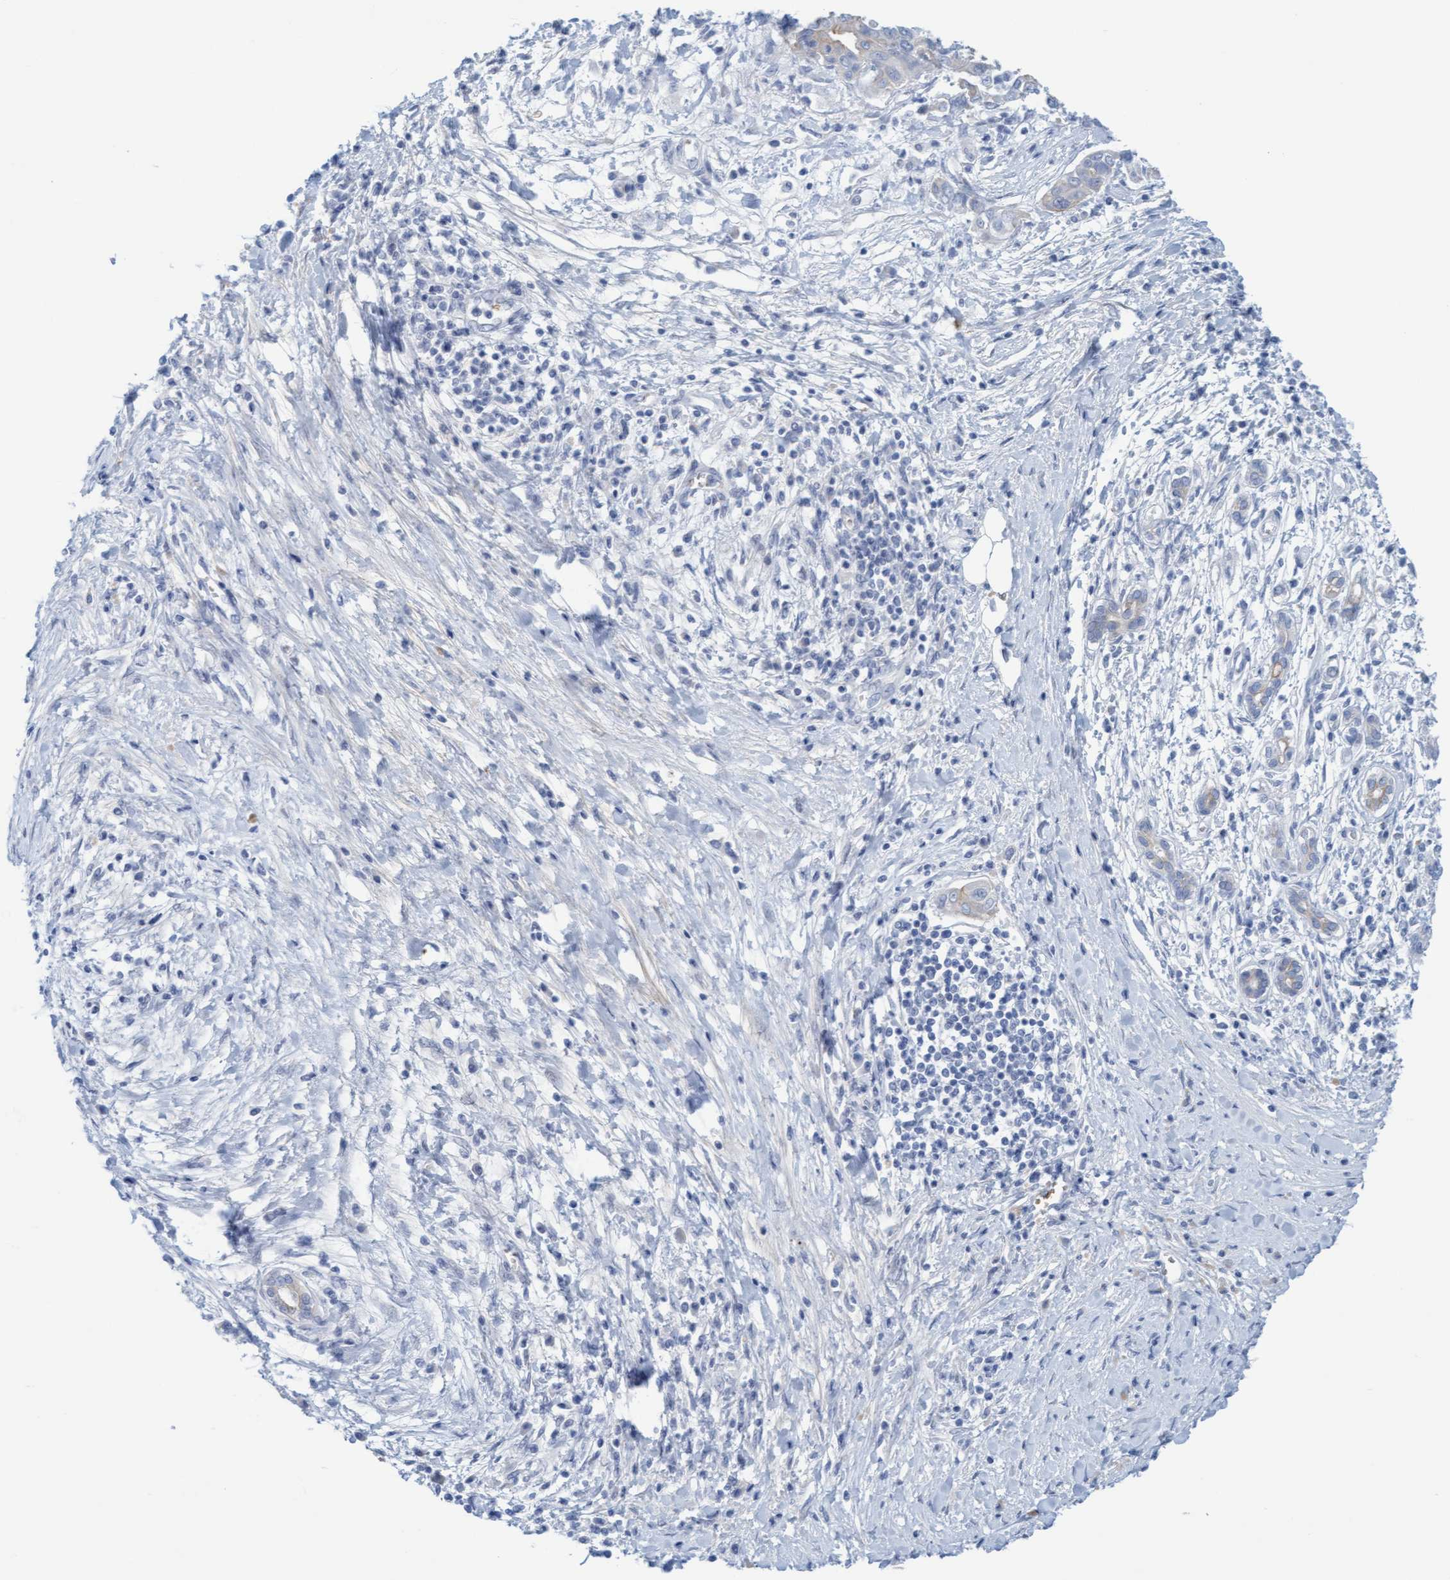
{"staining": {"intensity": "negative", "quantity": "none", "location": "none"}, "tissue": "pancreatic cancer", "cell_type": "Tumor cells", "image_type": "cancer", "snomed": [{"axis": "morphology", "description": "Adenocarcinoma, NOS"}, {"axis": "topography", "description": "Pancreas"}], "caption": "High power microscopy image of an IHC image of pancreatic cancer, revealing no significant staining in tumor cells. Nuclei are stained in blue.", "gene": "P2RX5", "patient": {"sex": "male", "age": 58}}